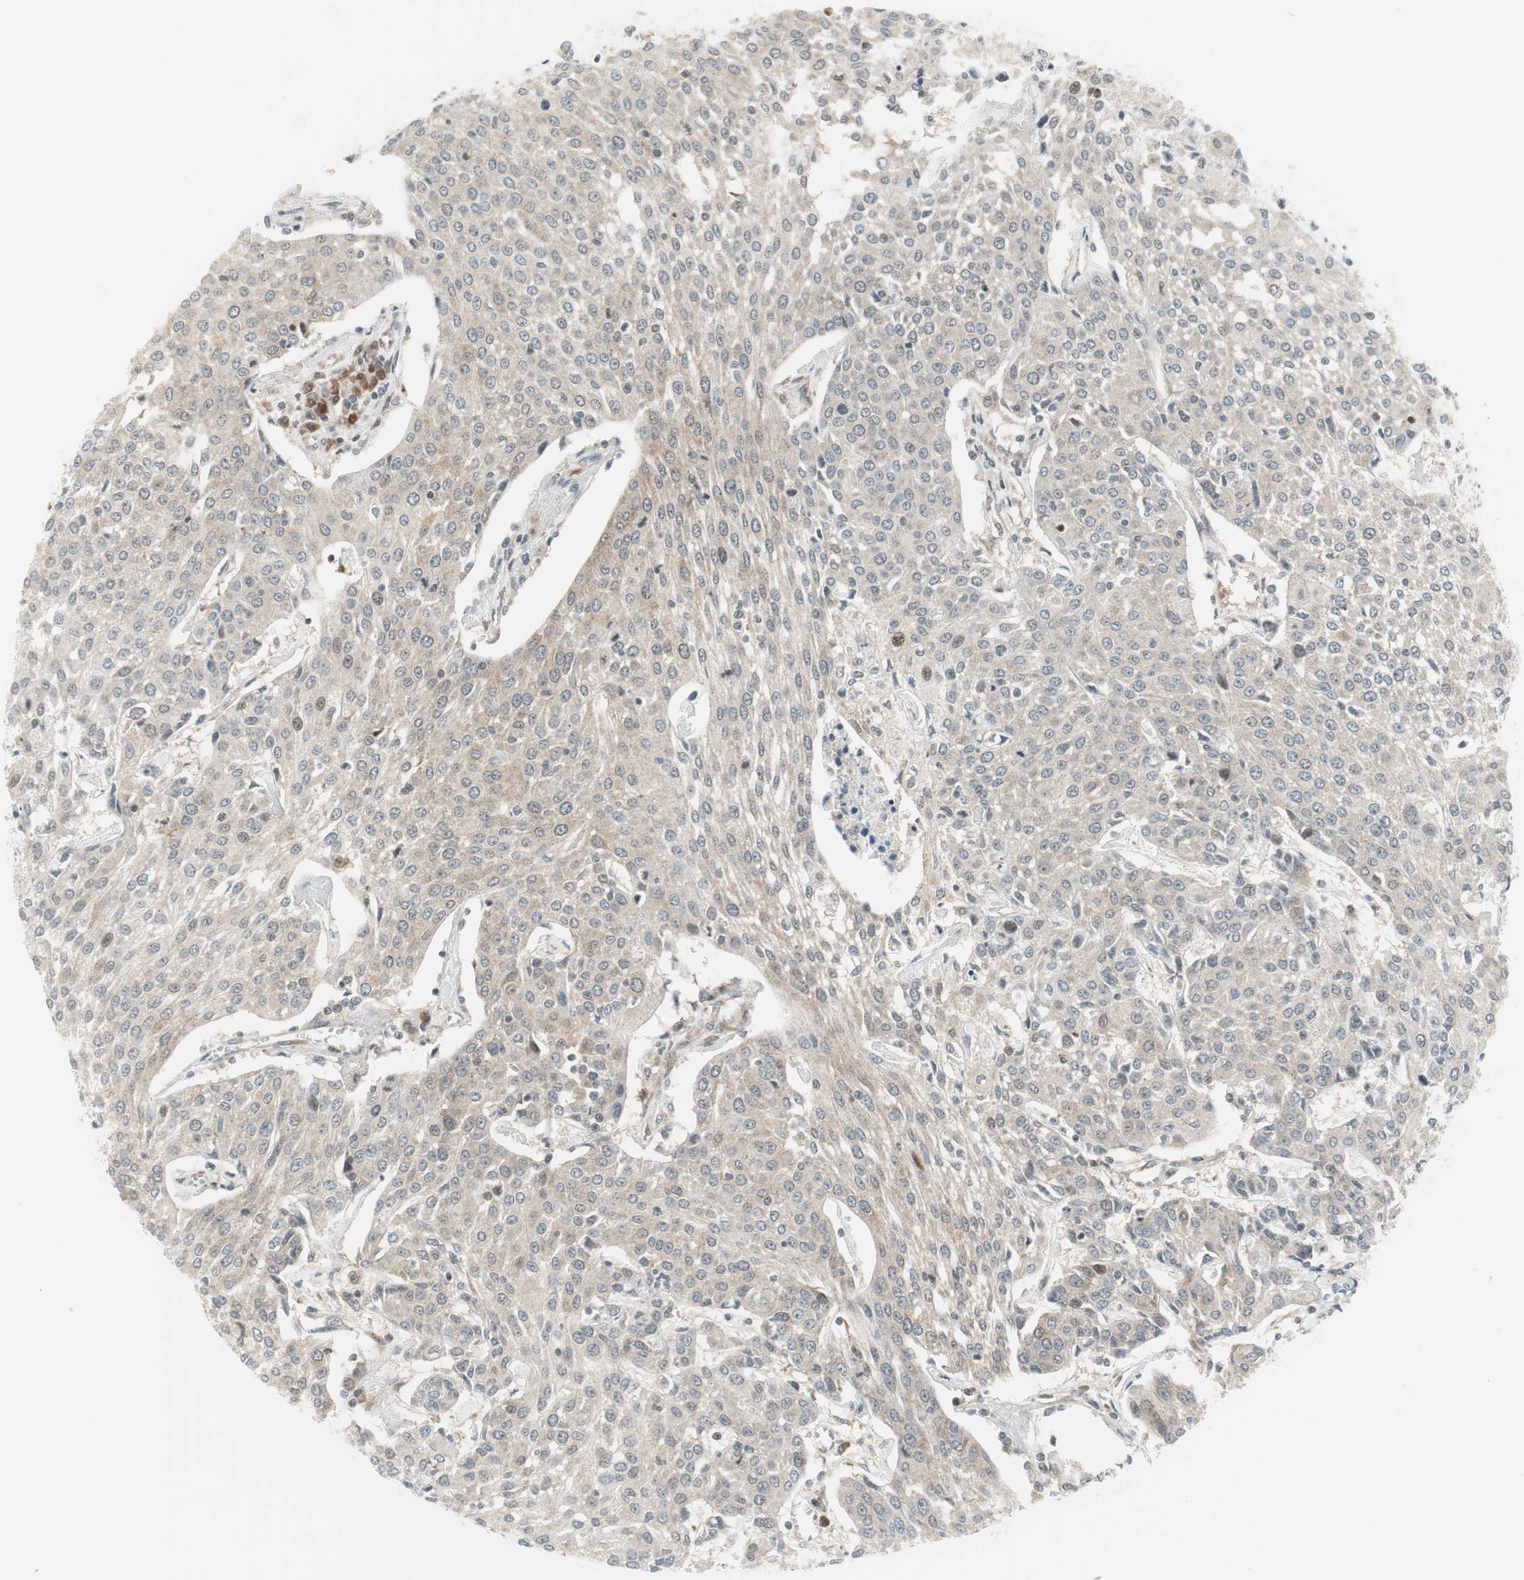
{"staining": {"intensity": "negative", "quantity": "none", "location": "none"}, "tissue": "urothelial cancer", "cell_type": "Tumor cells", "image_type": "cancer", "snomed": [{"axis": "morphology", "description": "Urothelial carcinoma, High grade"}, {"axis": "topography", "description": "Urinary bladder"}], "caption": "The photomicrograph demonstrates no significant positivity in tumor cells of urothelial cancer.", "gene": "TPT1", "patient": {"sex": "female", "age": 85}}